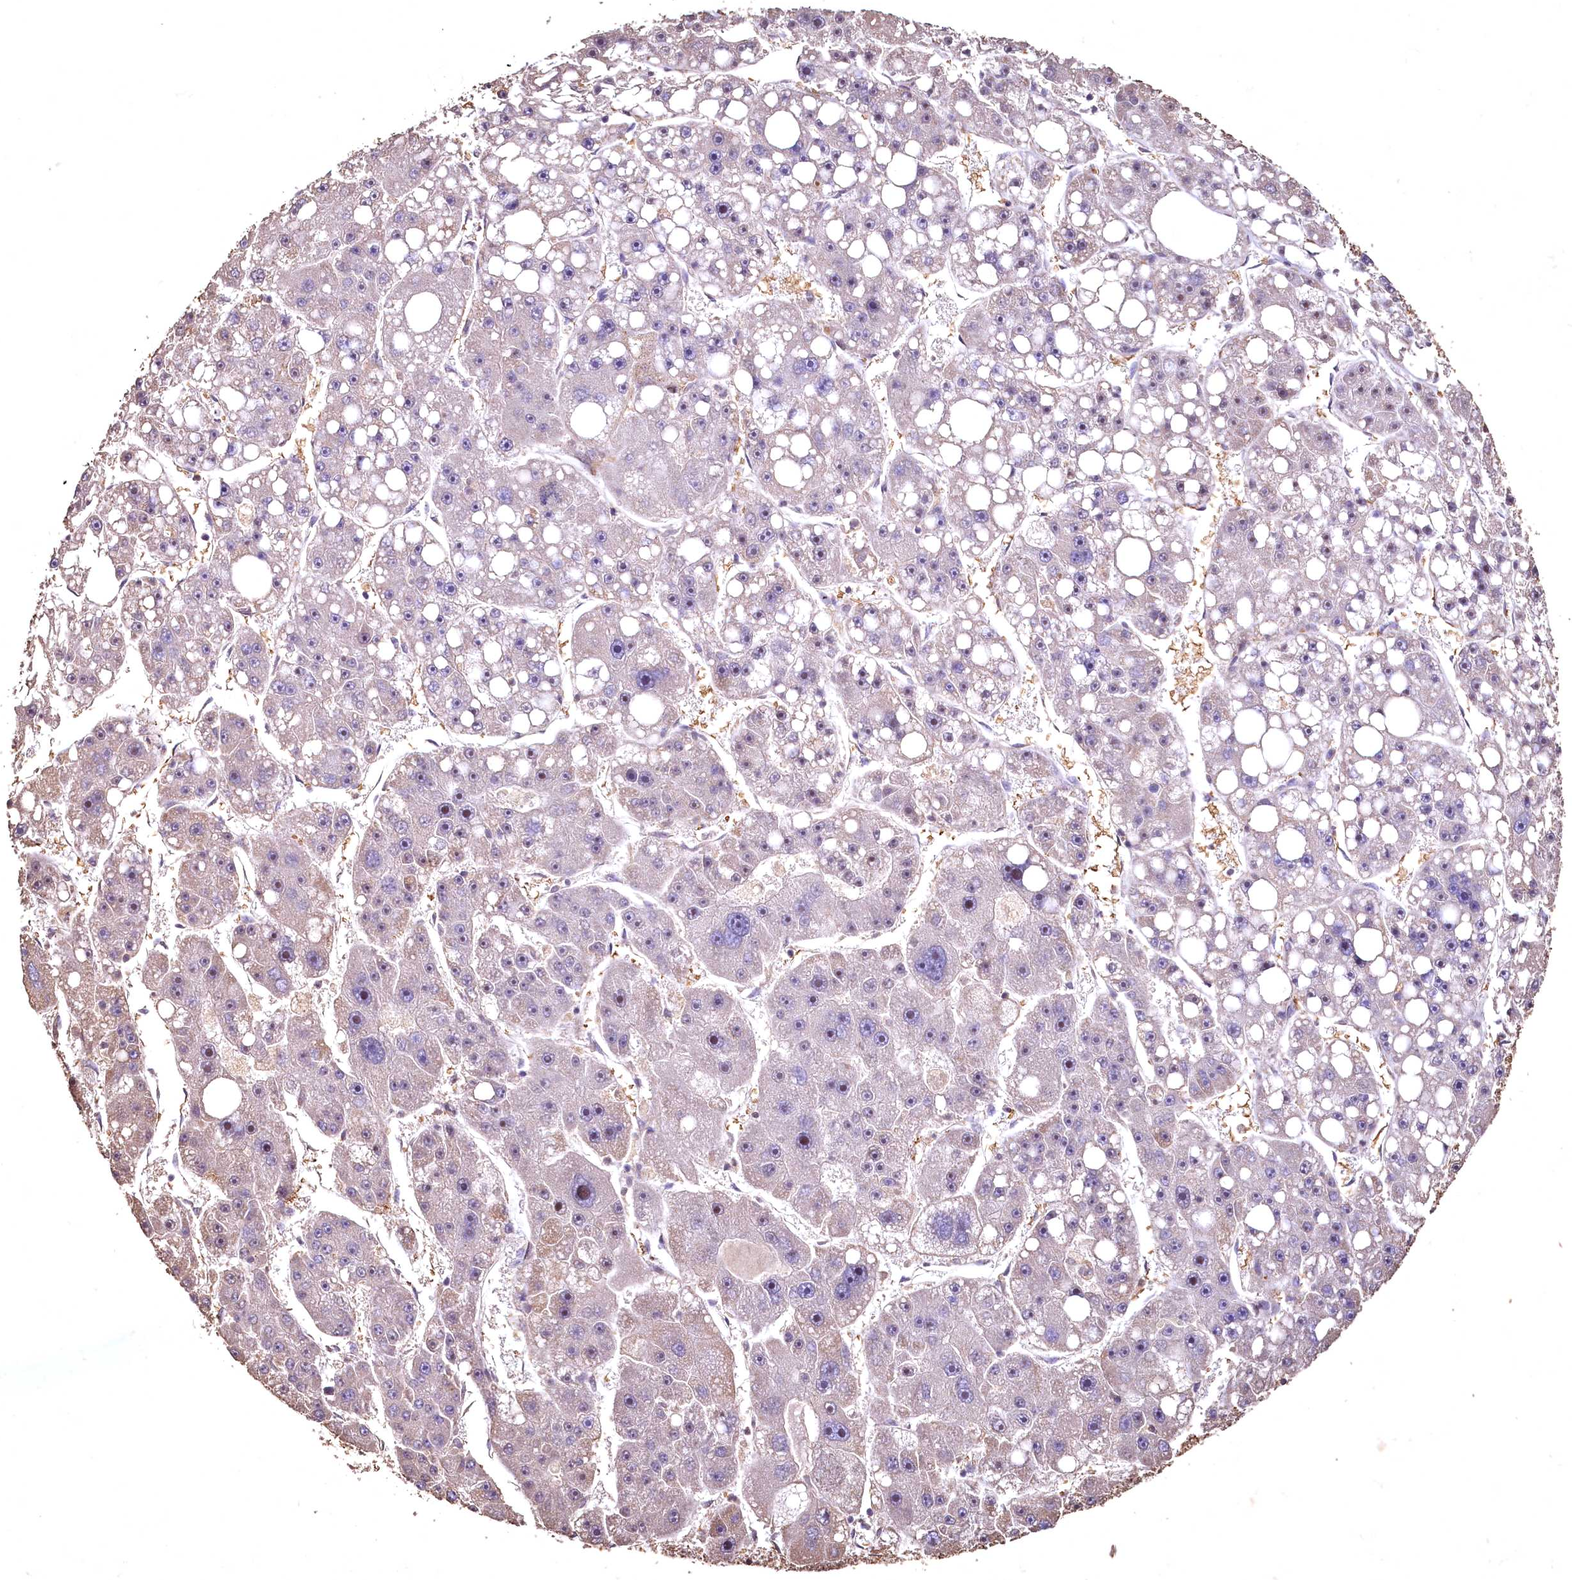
{"staining": {"intensity": "negative", "quantity": "none", "location": "none"}, "tissue": "liver cancer", "cell_type": "Tumor cells", "image_type": "cancer", "snomed": [{"axis": "morphology", "description": "Carcinoma, Hepatocellular, NOS"}, {"axis": "topography", "description": "Liver"}], "caption": "Immunohistochemical staining of human hepatocellular carcinoma (liver) demonstrates no significant positivity in tumor cells. (Immunohistochemistry (ihc), brightfield microscopy, high magnification).", "gene": "SPTA1", "patient": {"sex": "female", "age": 61}}